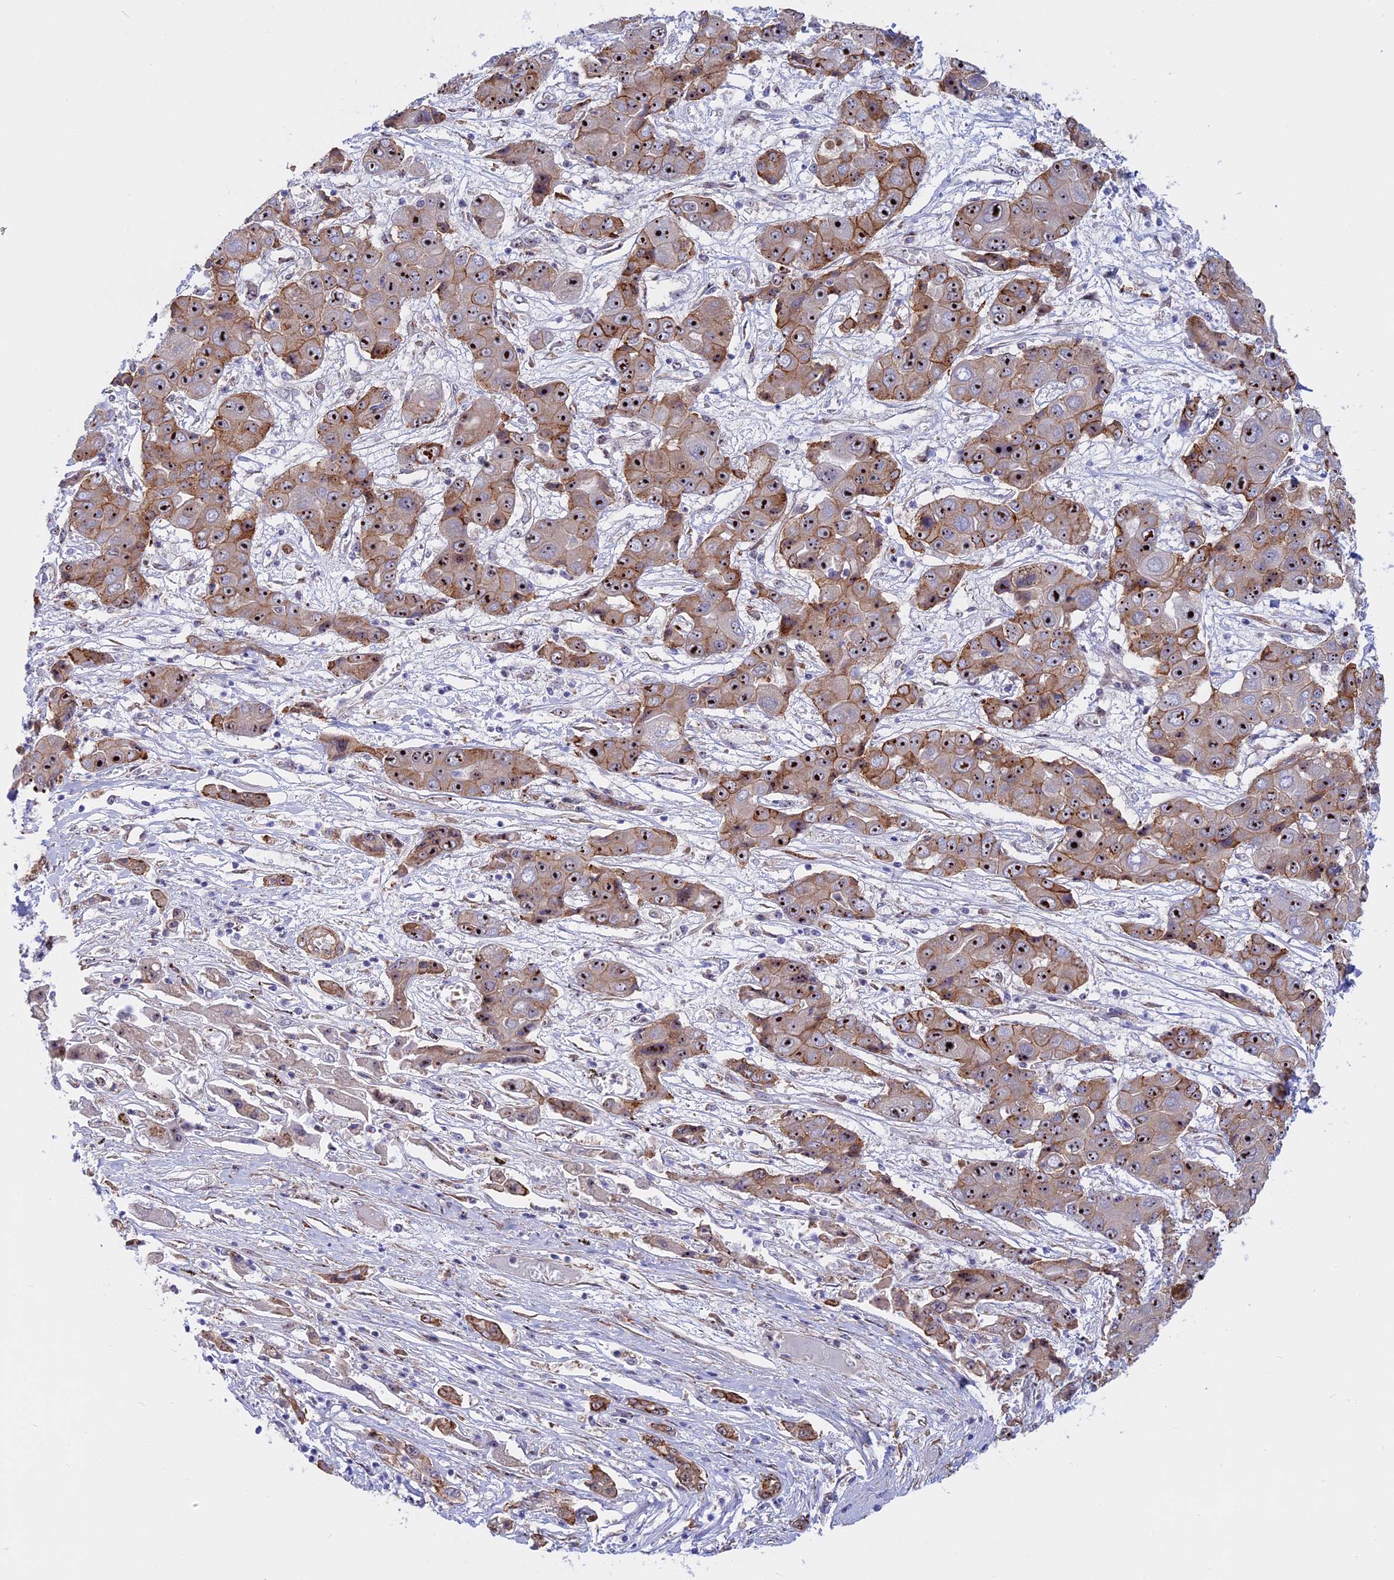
{"staining": {"intensity": "strong", "quantity": ">75%", "location": "cytoplasmic/membranous,nuclear"}, "tissue": "liver cancer", "cell_type": "Tumor cells", "image_type": "cancer", "snomed": [{"axis": "morphology", "description": "Cholangiocarcinoma"}, {"axis": "topography", "description": "Liver"}], "caption": "Tumor cells demonstrate strong cytoplasmic/membranous and nuclear staining in approximately >75% of cells in liver cancer.", "gene": "DBNDD1", "patient": {"sex": "male", "age": 67}}